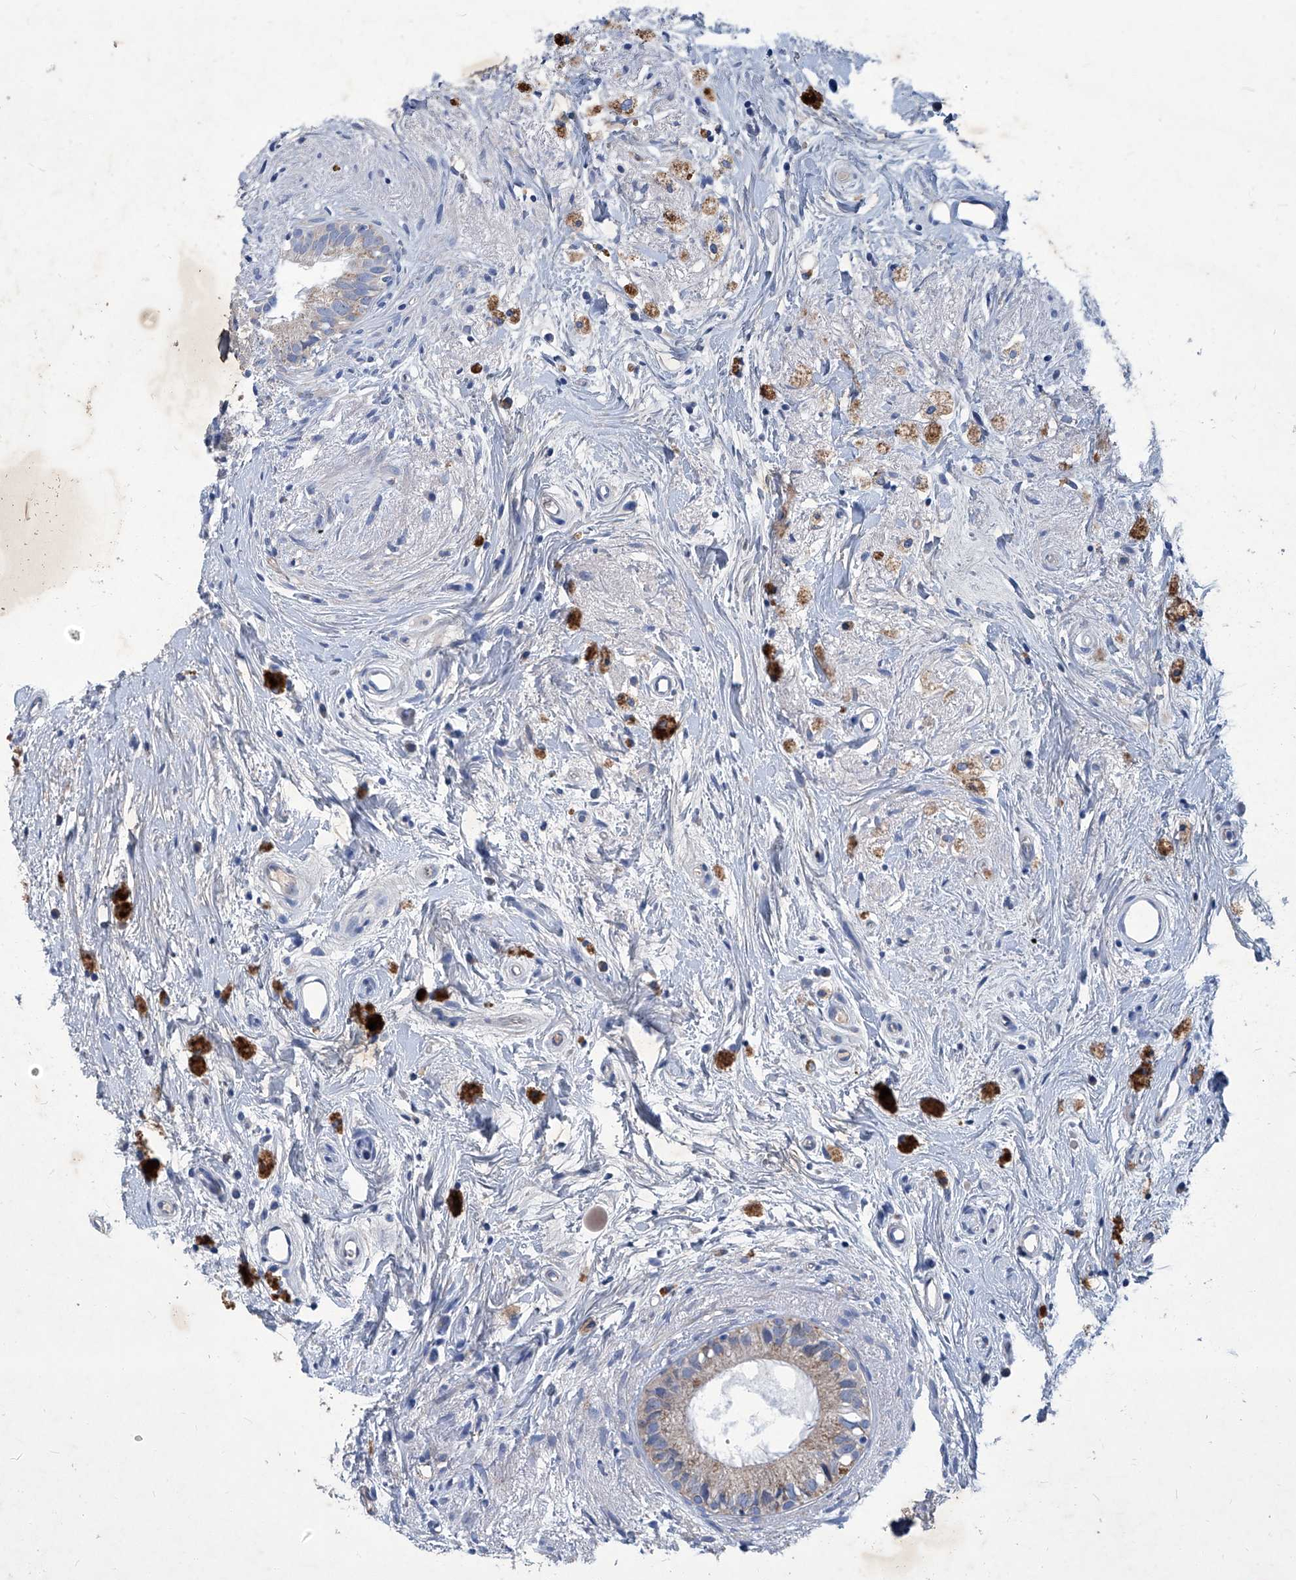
{"staining": {"intensity": "weak", "quantity": "25%-75%", "location": "cytoplasmic/membranous"}, "tissue": "epididymis", "cell_type": "Glandular cells", "image_type": "normal", "snomed": [{"axis": "morphology", "description": "Normal tissue, NOS"}, {"axis": "topography", "description": "Epididymis"}], "caption": "High-power microscopy captured an IHC image of normal epididymis, revealing weak cytoplasmic/membranous staining in about 25%-75% of glandular cells.", "gene": "MTARC1", "patient": {"sex": "male", "age": 80}}